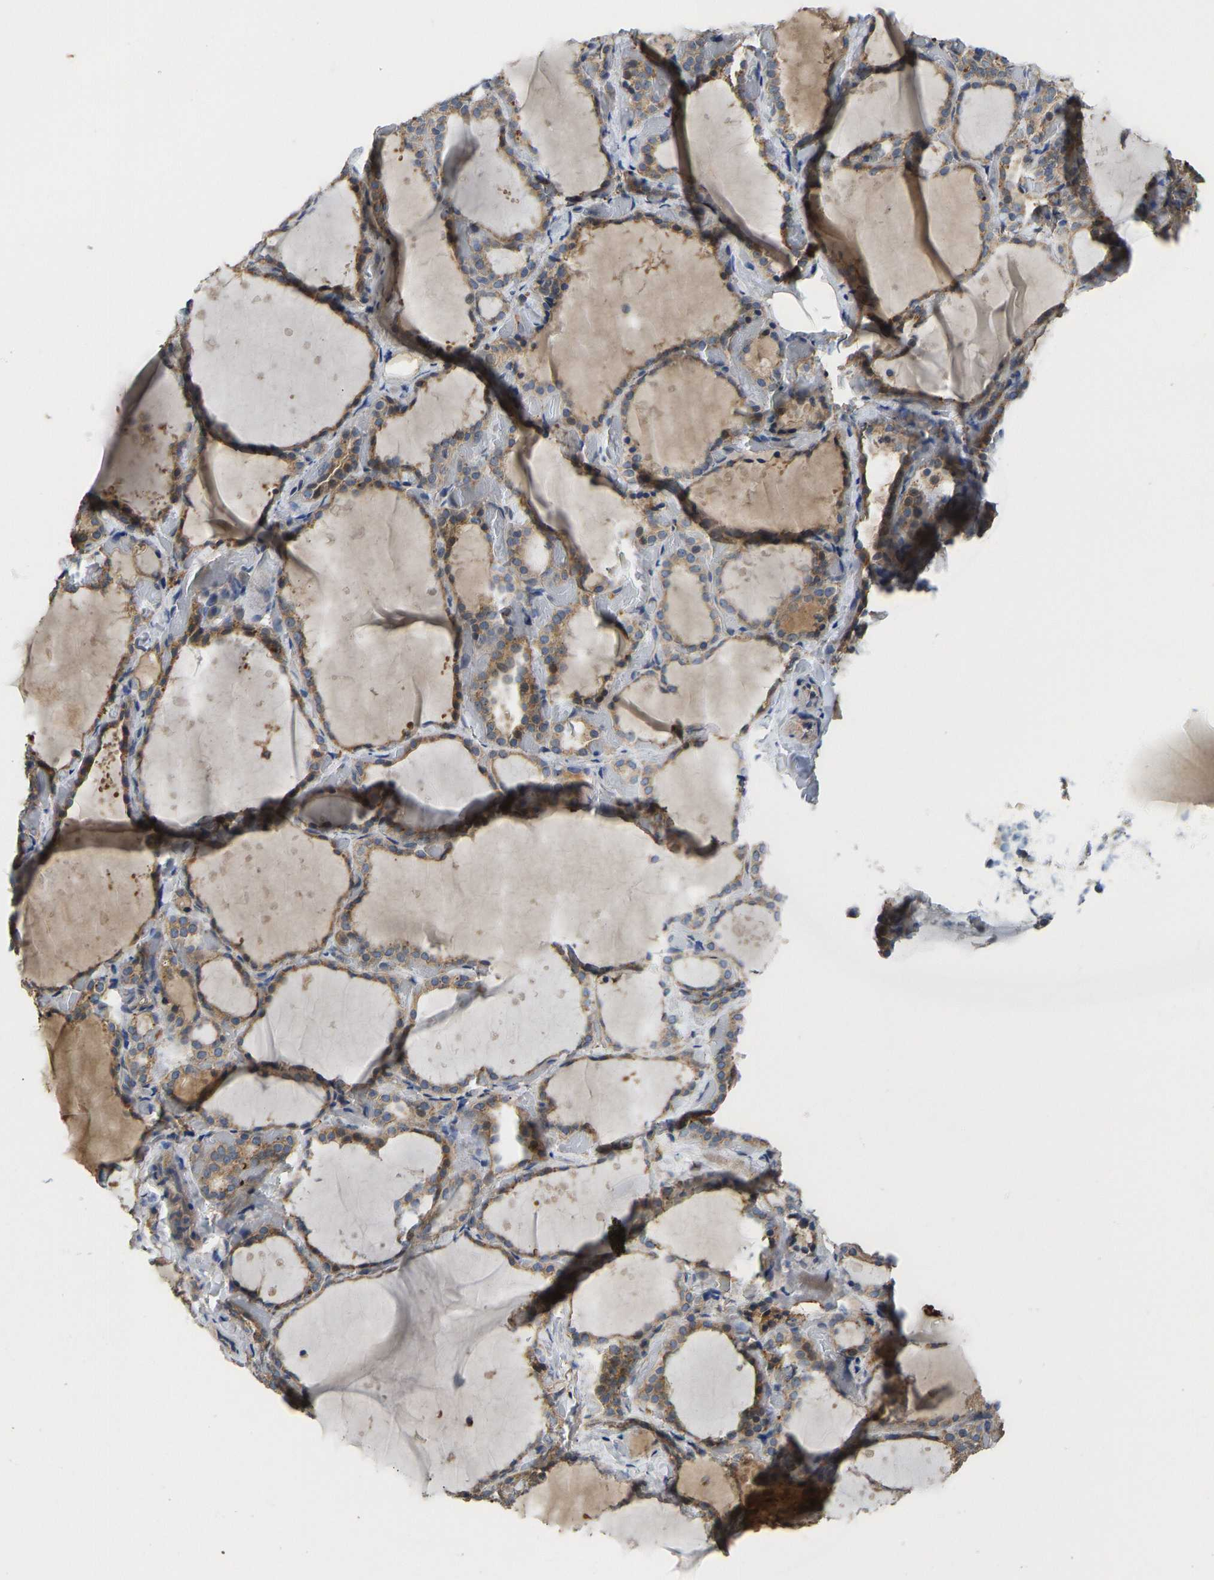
{"staining": {"intensity": "moderate", "quantity": ">75%", "location": "cytoplasmic/membranous"}, "tissue": "thyroid gland", "cell_type": "Glandular cells", "image_type": "normal", "snomed": [{"axis": "morphology", "description": "Normal tissue, NOS"}, {"axis": "topography", "description": "Thyroid gland"}], "caption": "Unremarkable thyroid gland was stained to show a protein in brown. There is medium levels of moderate cytoplasmic/membranous expression in approximately >75% of glandular cells.", "gene": "VCPKMT", "patient": {"sex": "female", "age": 44}}